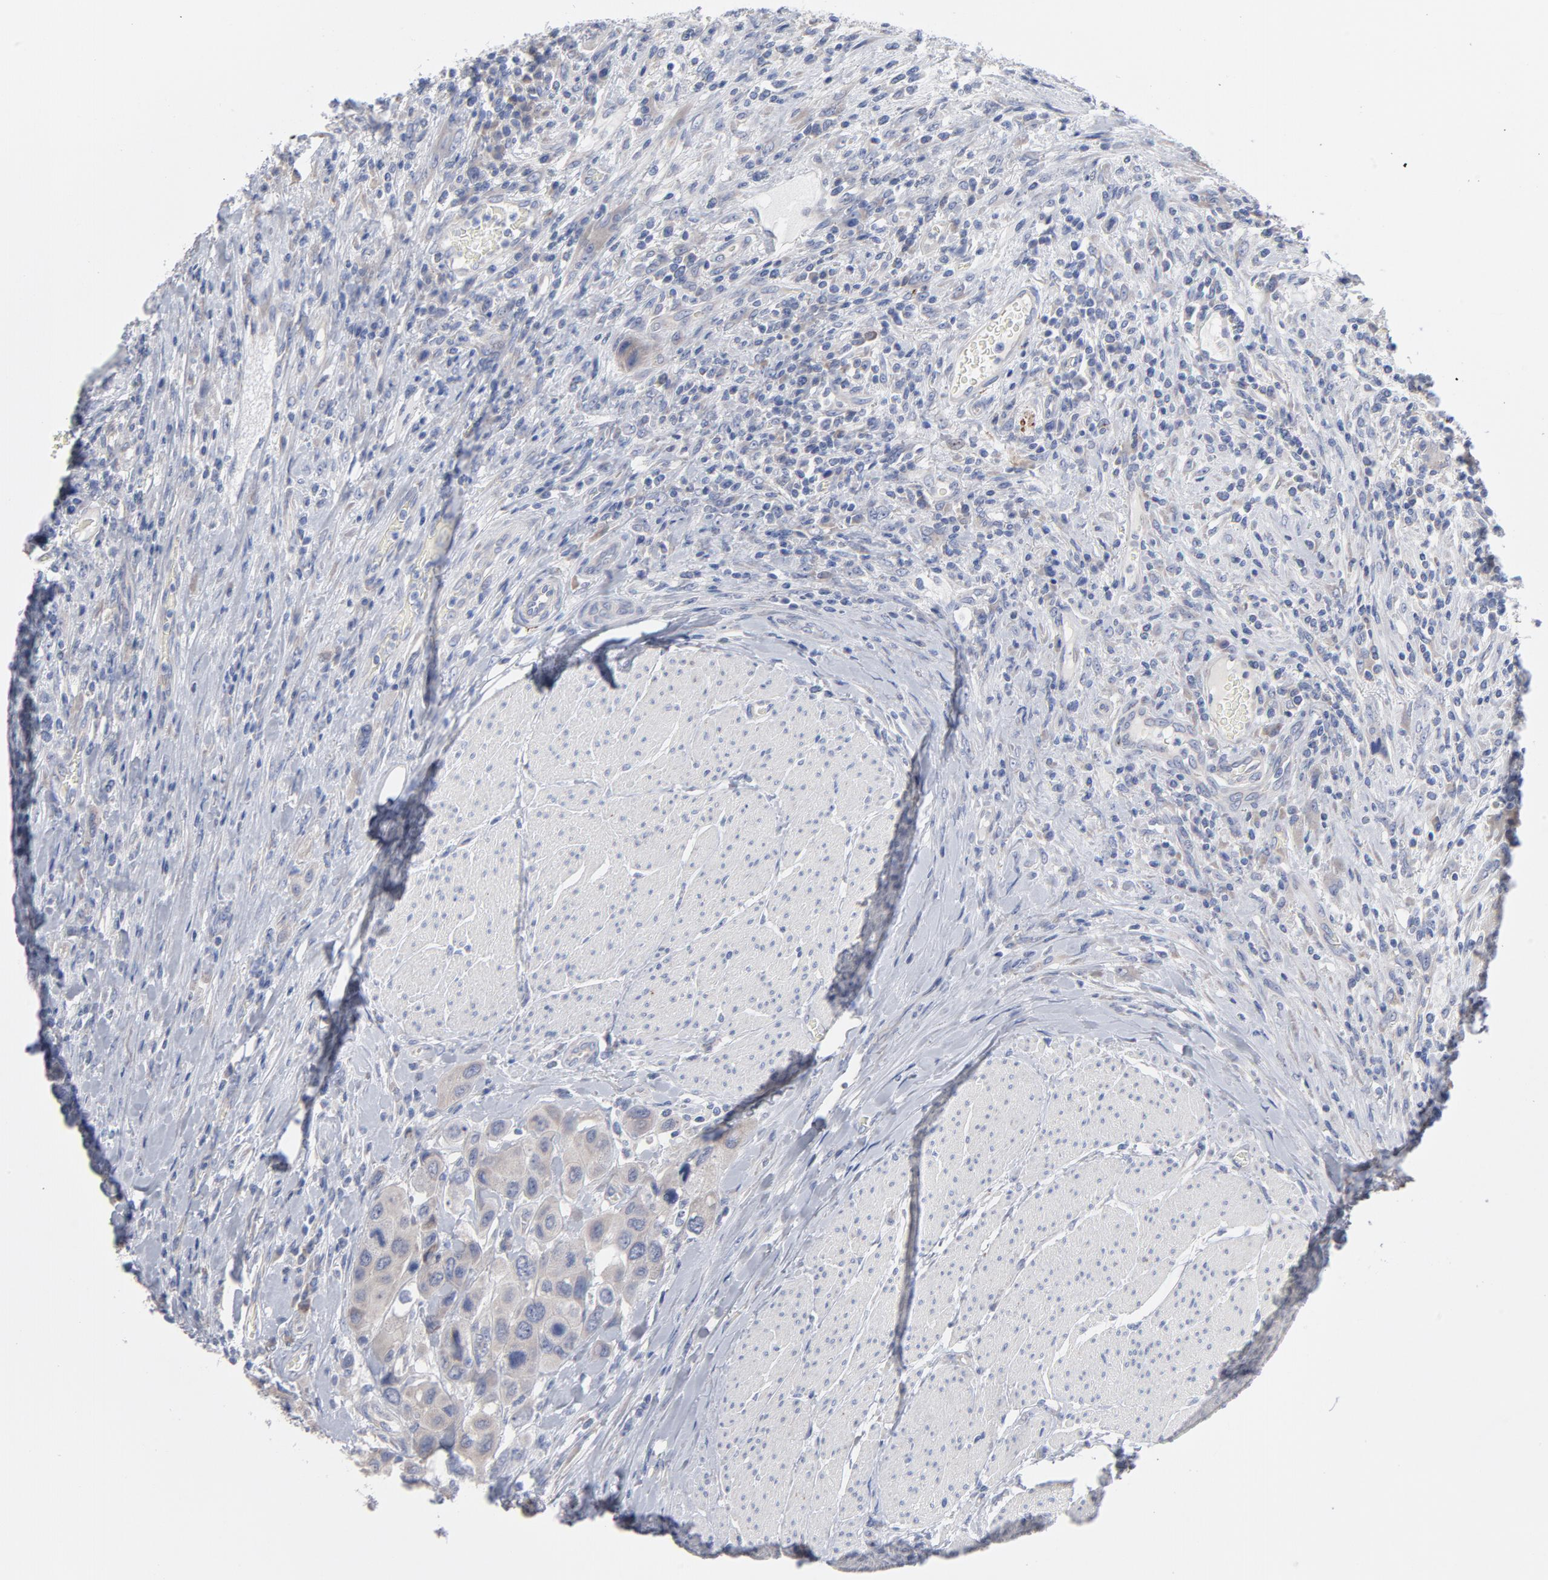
{"staining": {"intensity": "weak", "quantity": ">75%", "location": "cytoplasmic/membranous"}, "tissue": "urothelial cancer", "cell_type": "Tumor cells", "image_type": "cancer", "snomed": [{"axis": "morphology", "description": "Urothelial carcinoma, High grade"}, {"axis": "topography", "description": "Urinary bladder"}], "caption": "High-grade urothelial carcinoma stained with immunohistochemistry (IHC) exhibits weak cytoplasmic/membranous staining in approximately >75% of tumor cells.", "gene": "CPE", "patient": {"sex": "male", "age": 50}}